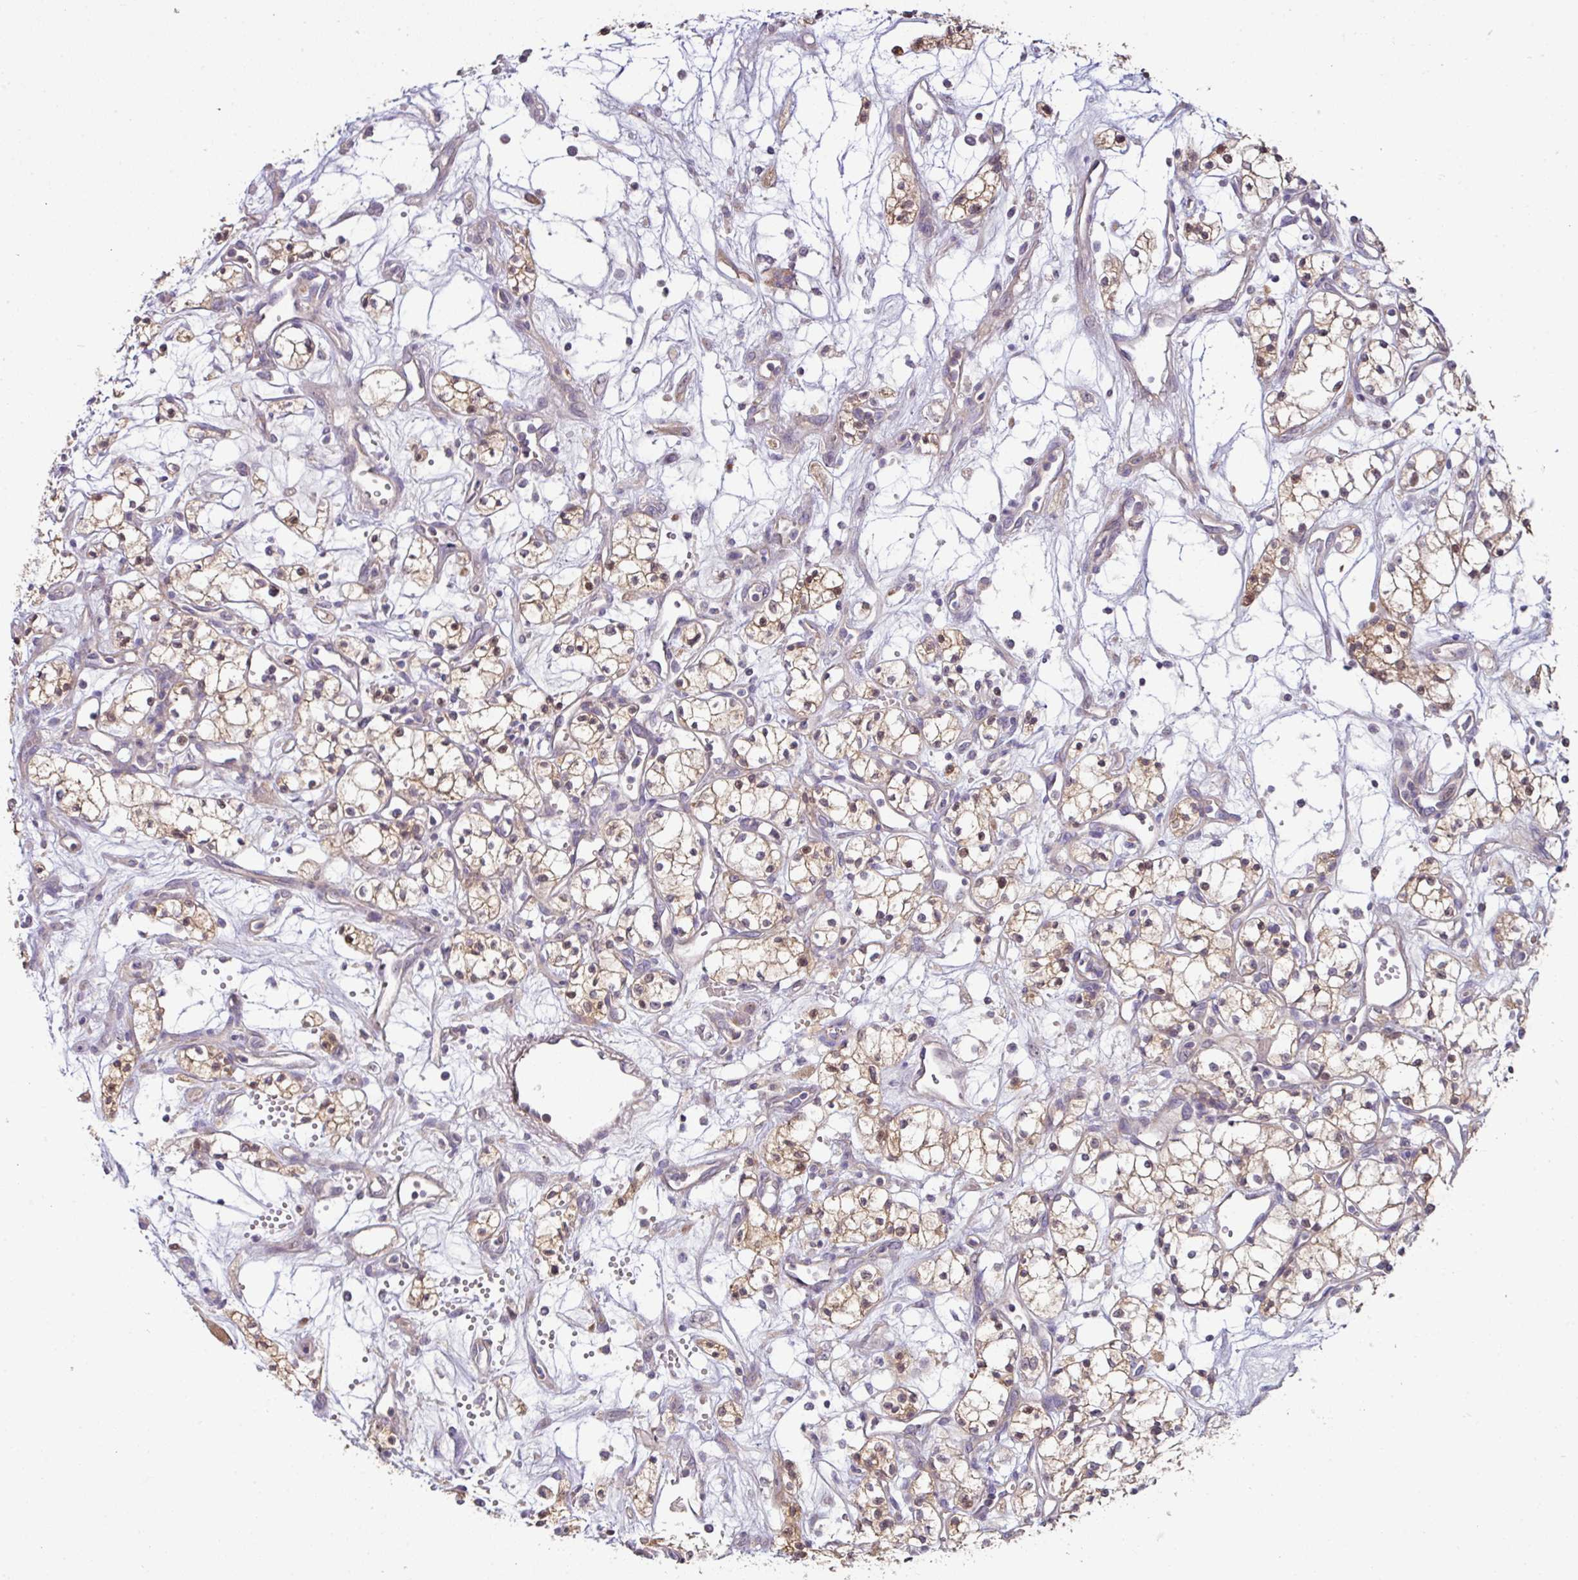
{"staining": {"intensity": "weak", "quantity": "<25%", "location": "cytoplasmic/membranous"}, "tissue": "renal cancer", "cell_type": "Tumor cells", "image_type": "cancer", "snomed": [{"axis": "morphology", "description": "Adenocarcinoma, NOS"}, {"axis": "topography", "description": "Kidney"}], "caption": "Tumor cells show no significant expression in adenocarcinoma (renal).", "gene": "SLAMF6", "patient": {"sex": "male", "age": 59}}